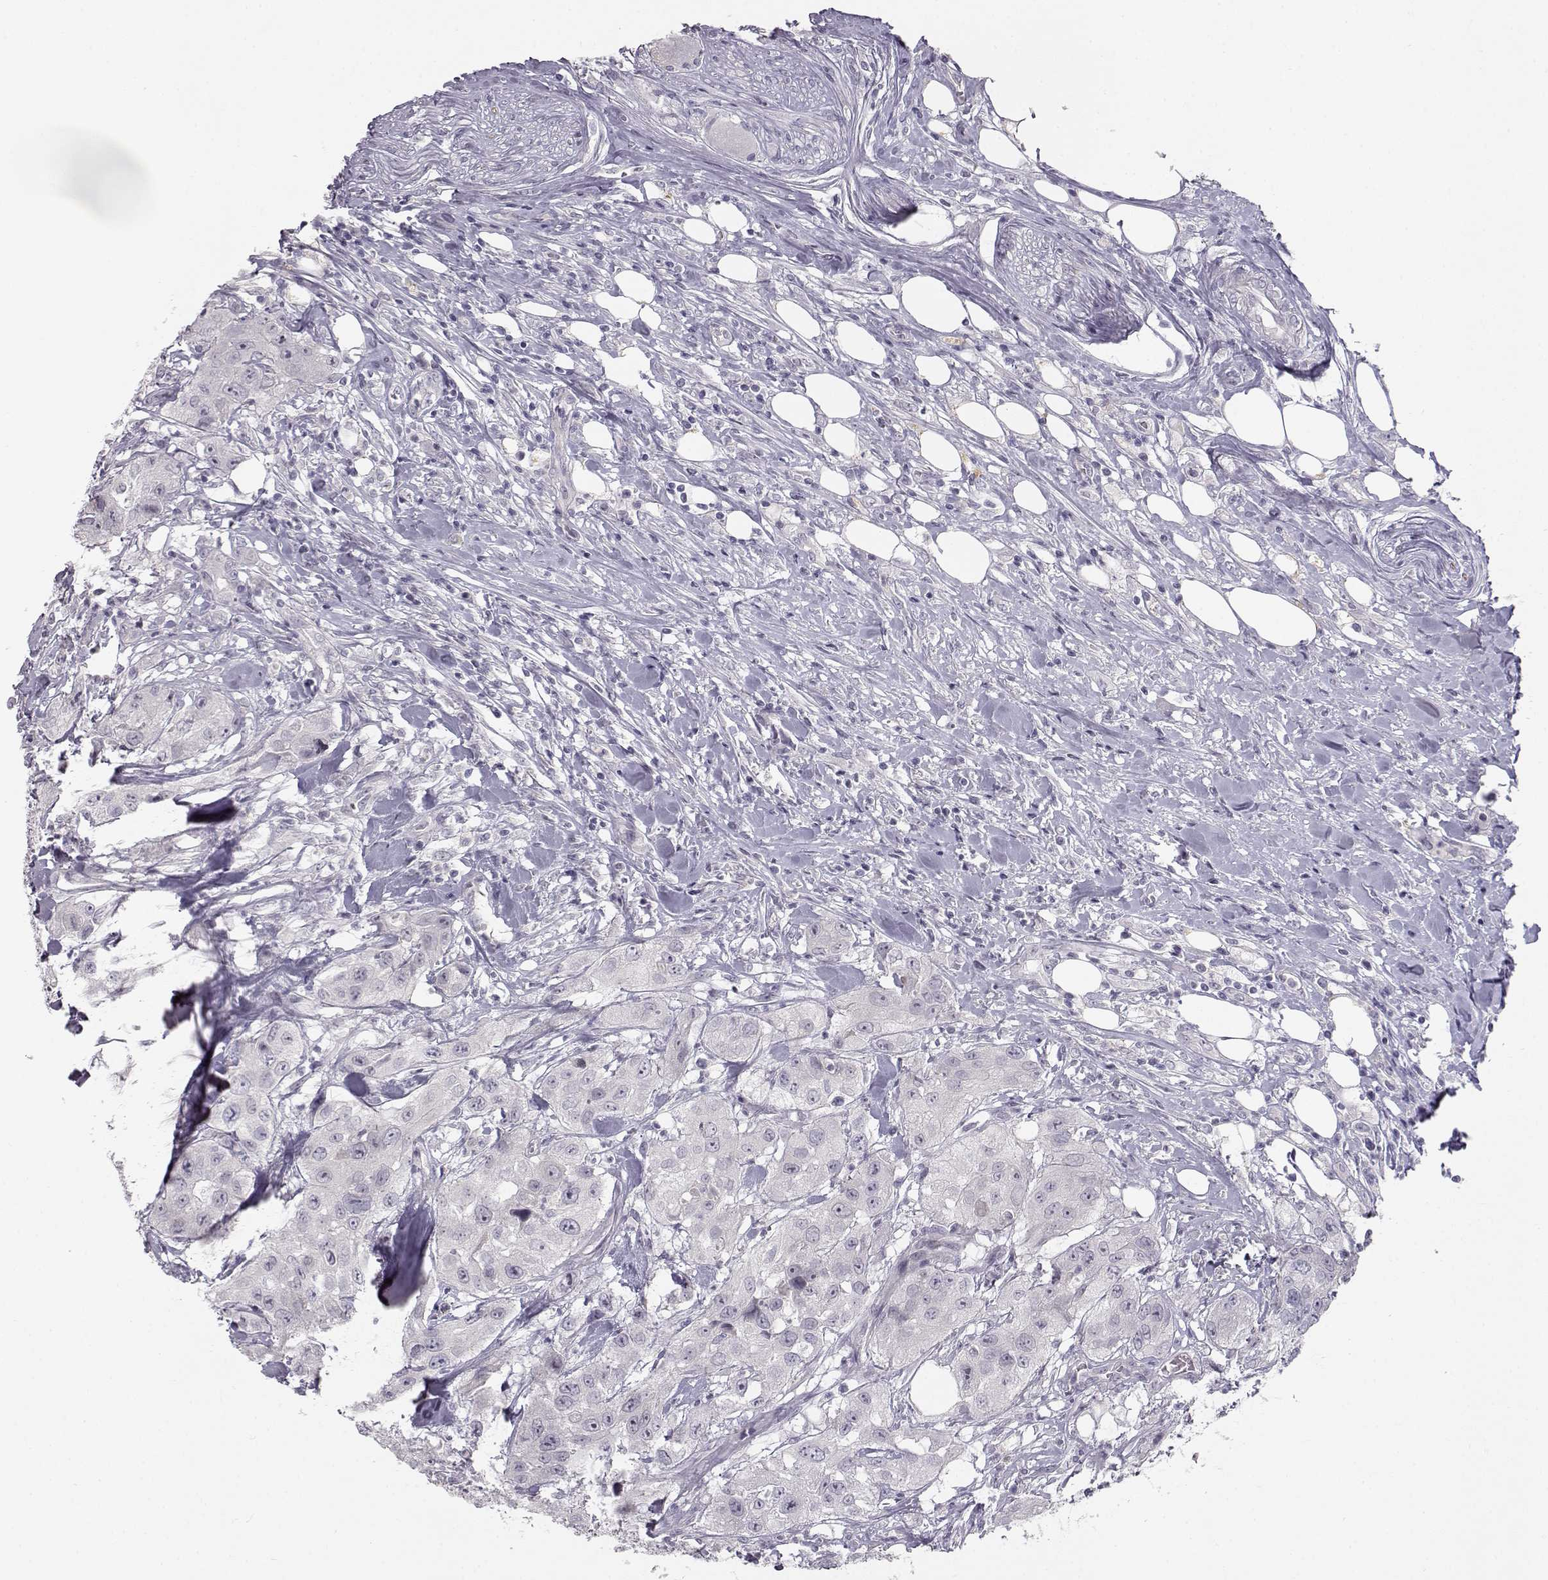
{"staining": {"intensity": "negative", "quantity": "none", "location": "none"}, "tissue": "urothelial cancer", "cell_type": "Tumor cells", "image_type": "cancer", "snomed": [{"axis": "morphology", "description": "Urothelial carcinoma, High grade"}, {"axis": "topography", "description": "Urinary bladder"}], "caption": "Immunohistochemistry of human urothelial carcinoma (high-grade) reveals no expression in tumor cells.", "gene": "MYCBPAP", "patient": {"sex": "male", "age": 79}}